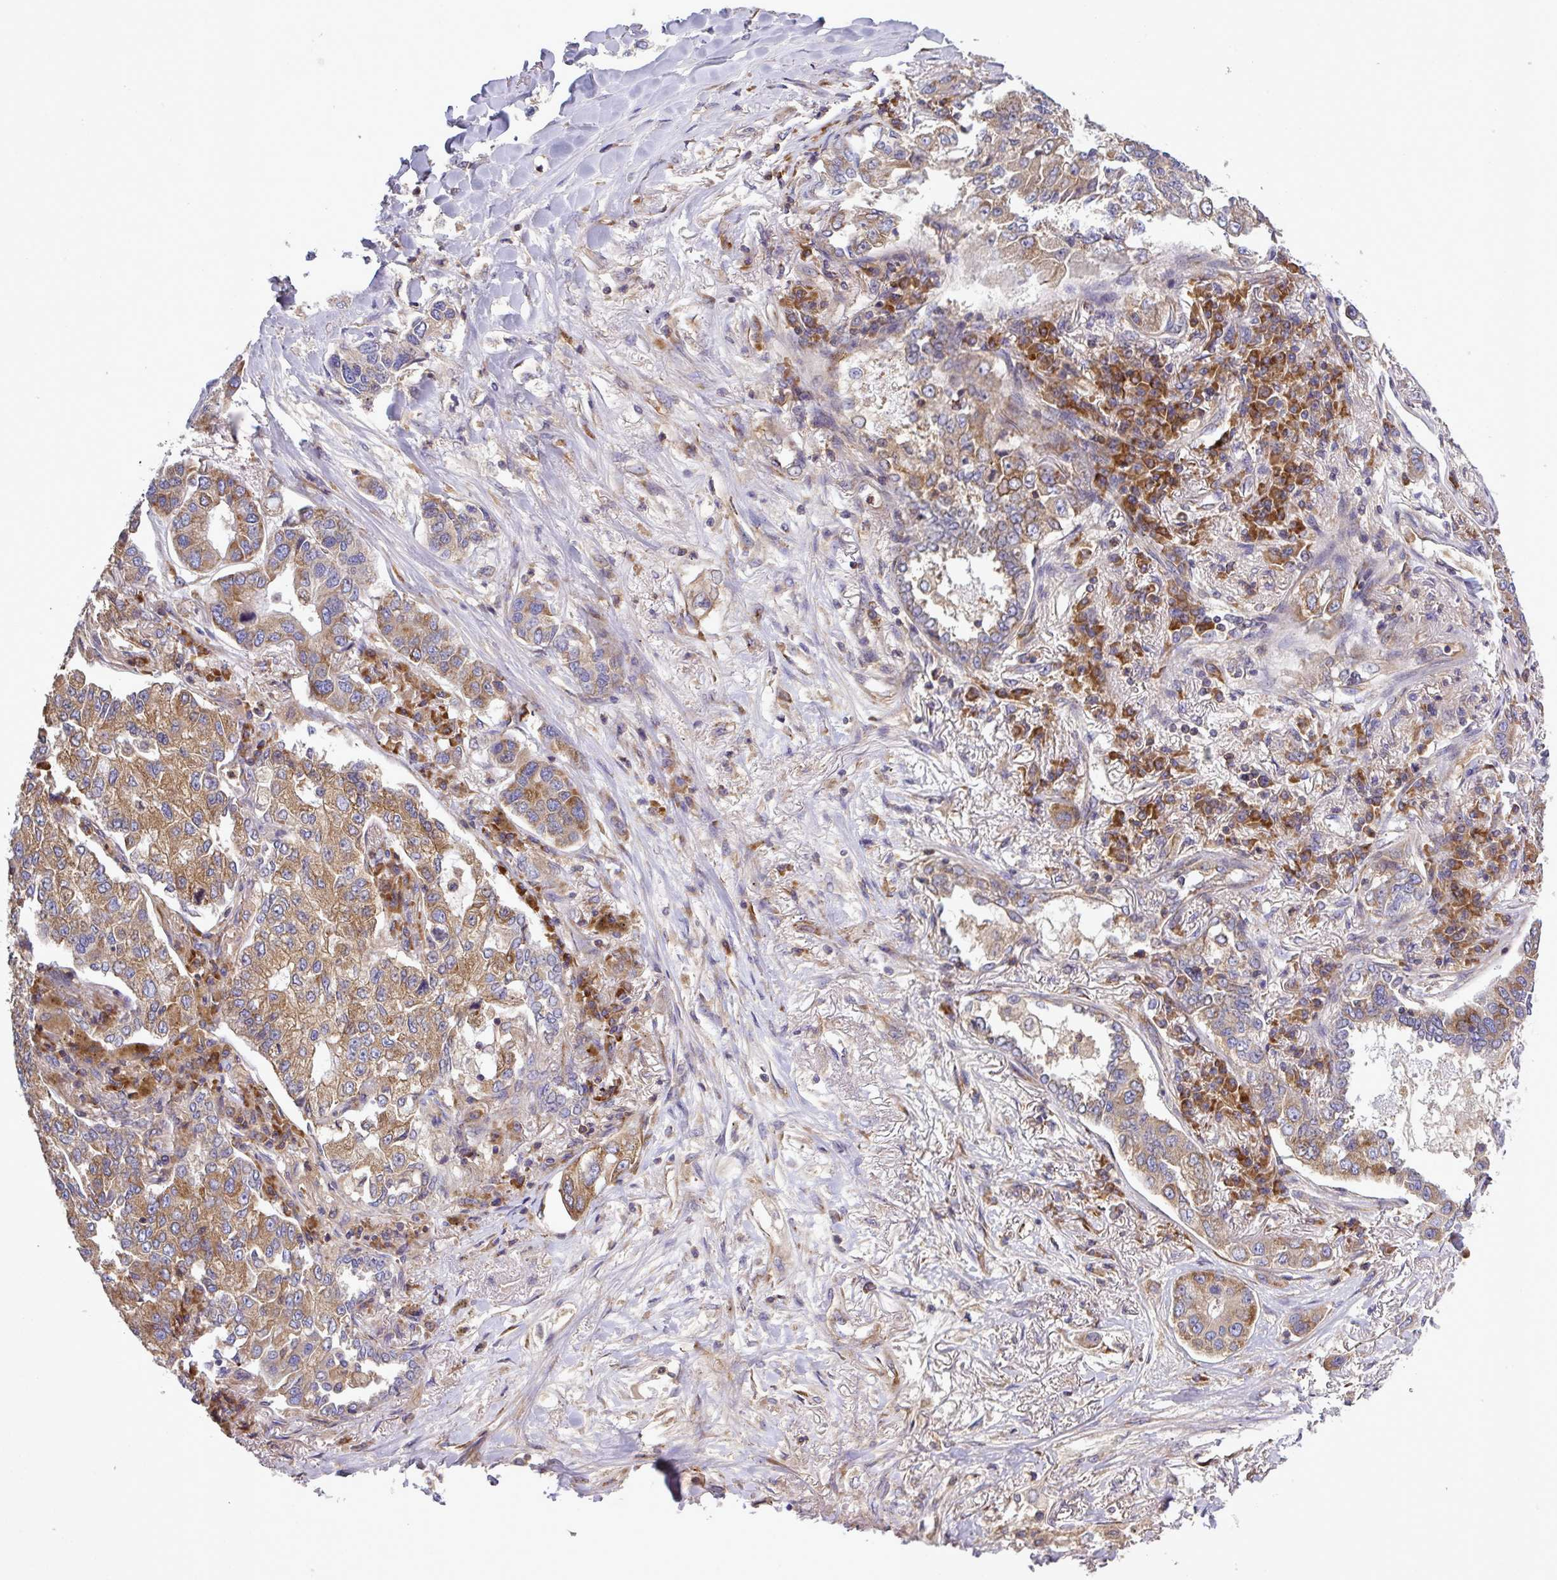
{"staining": {"intensity": "moderate", "quantity": ">75%", "location": "cytoplasmic/membranous"}, "tissue": "lung cancer", "cell_type": "Tumor cells", "image_type": "cancer", "snomed": [{"axis": "morphology", "description": "Adenocarcinoma, NOS"}, {"axis": "topography", "description": "Lung"}], "caption": "Moderate cytoplasmic/membranous protein expression is appreciated in about >75% of tumor cells in adenocarcinoma (lung). Immunohistochemistry stains the protein in brown and the nuclei are stained blue.", "gene": "LRRC74B", "patient": {"sex": "male", "age": 49}}